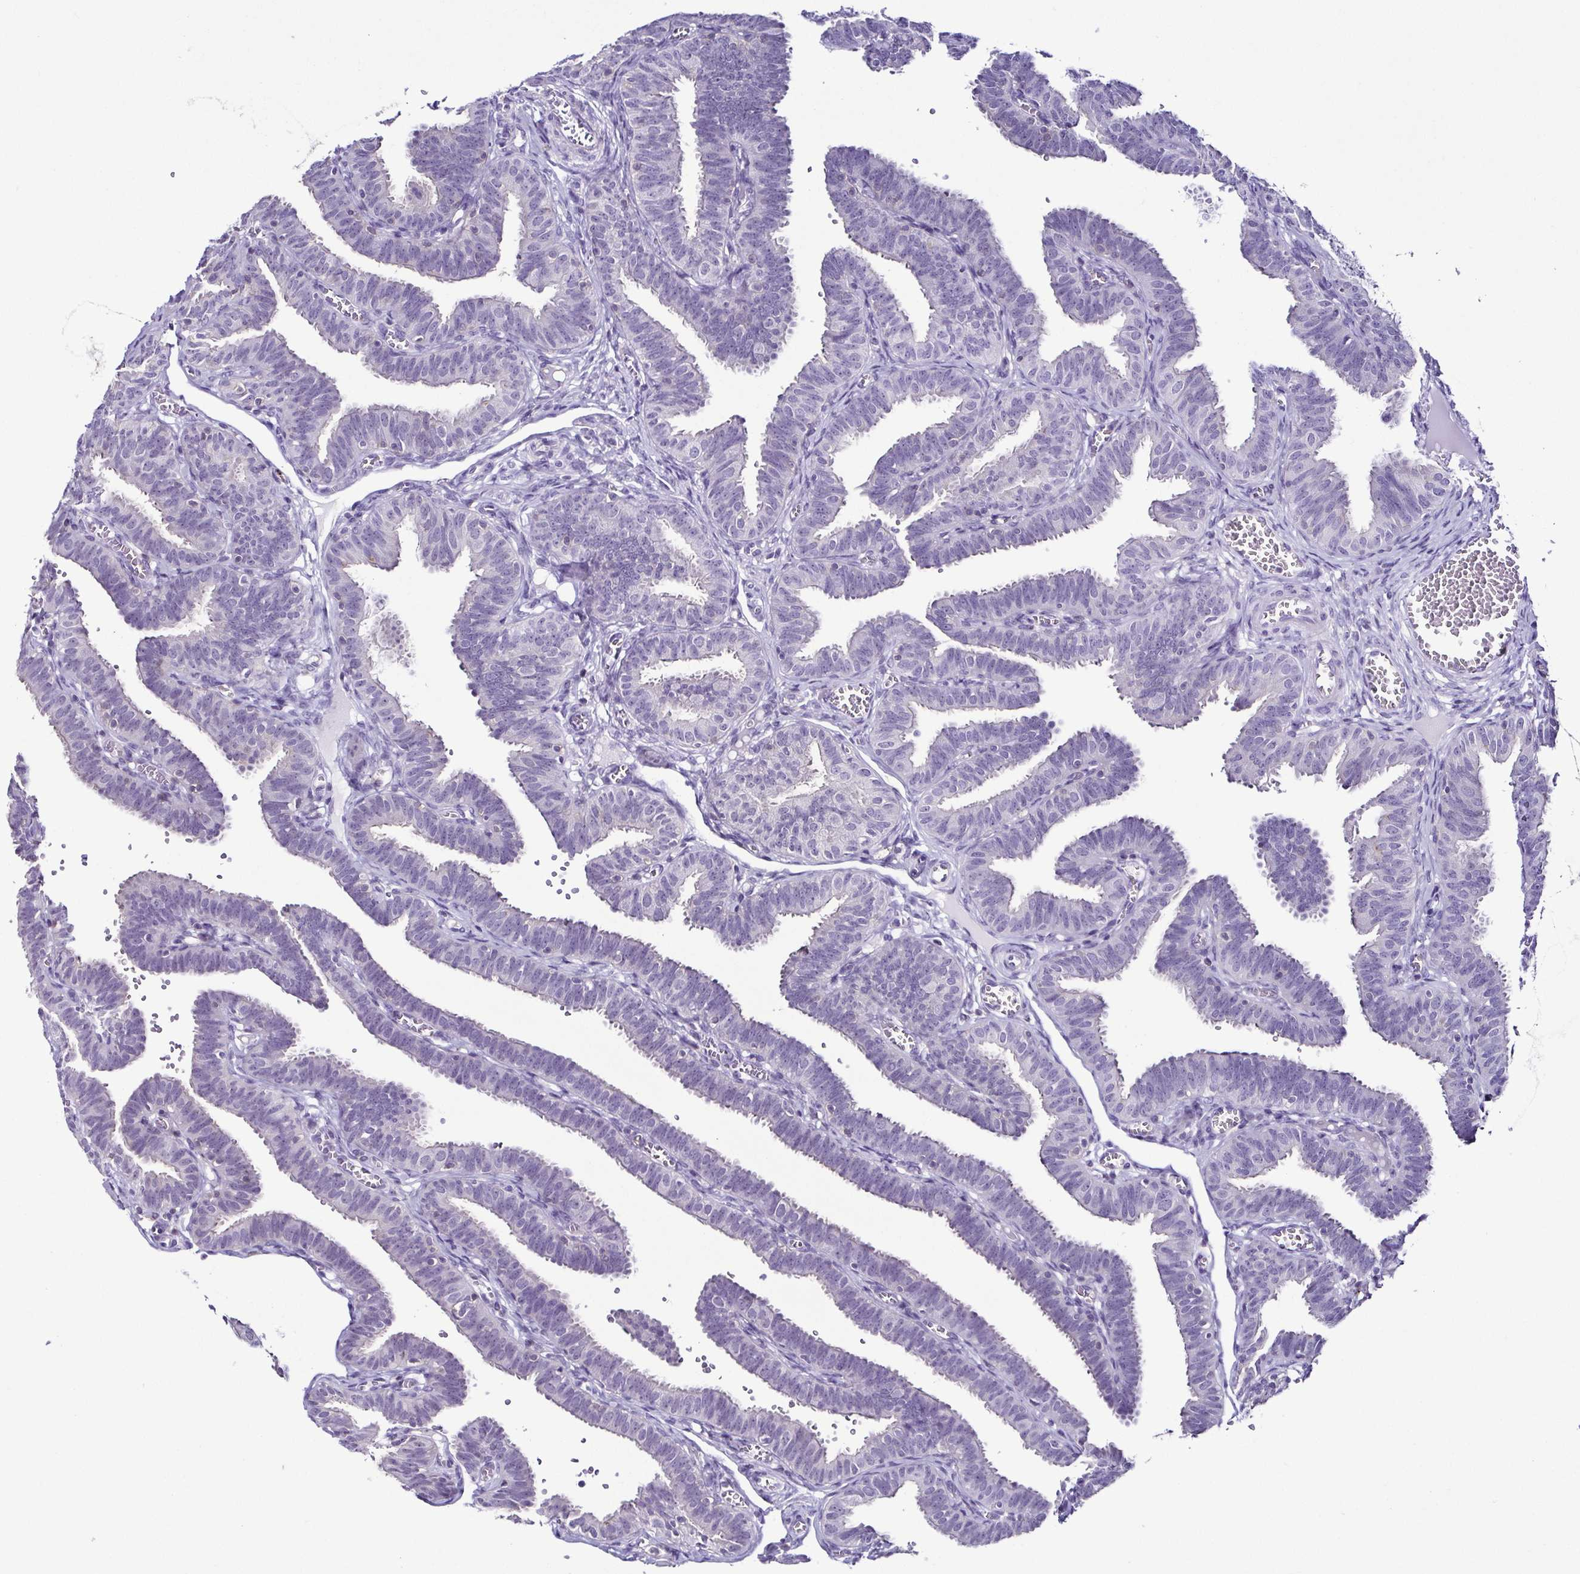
{"staining": {"intensity": "negative", "quantity": "none", "location": "none"}, "tissue": "fallopian tube", "cell_type": "Glandular cells", "image_type": "normal", "snomed": [{"axis": "morphology", "description": "Normal tissue, NOS"}, {"axis": "topography", "description": "Fallopian tube"}], "caption": "The image reveals no significant expression in glandular cells of fallopian tube.", "gene": "TNNT2", "patient": {"sex": "female", "age": 25}}